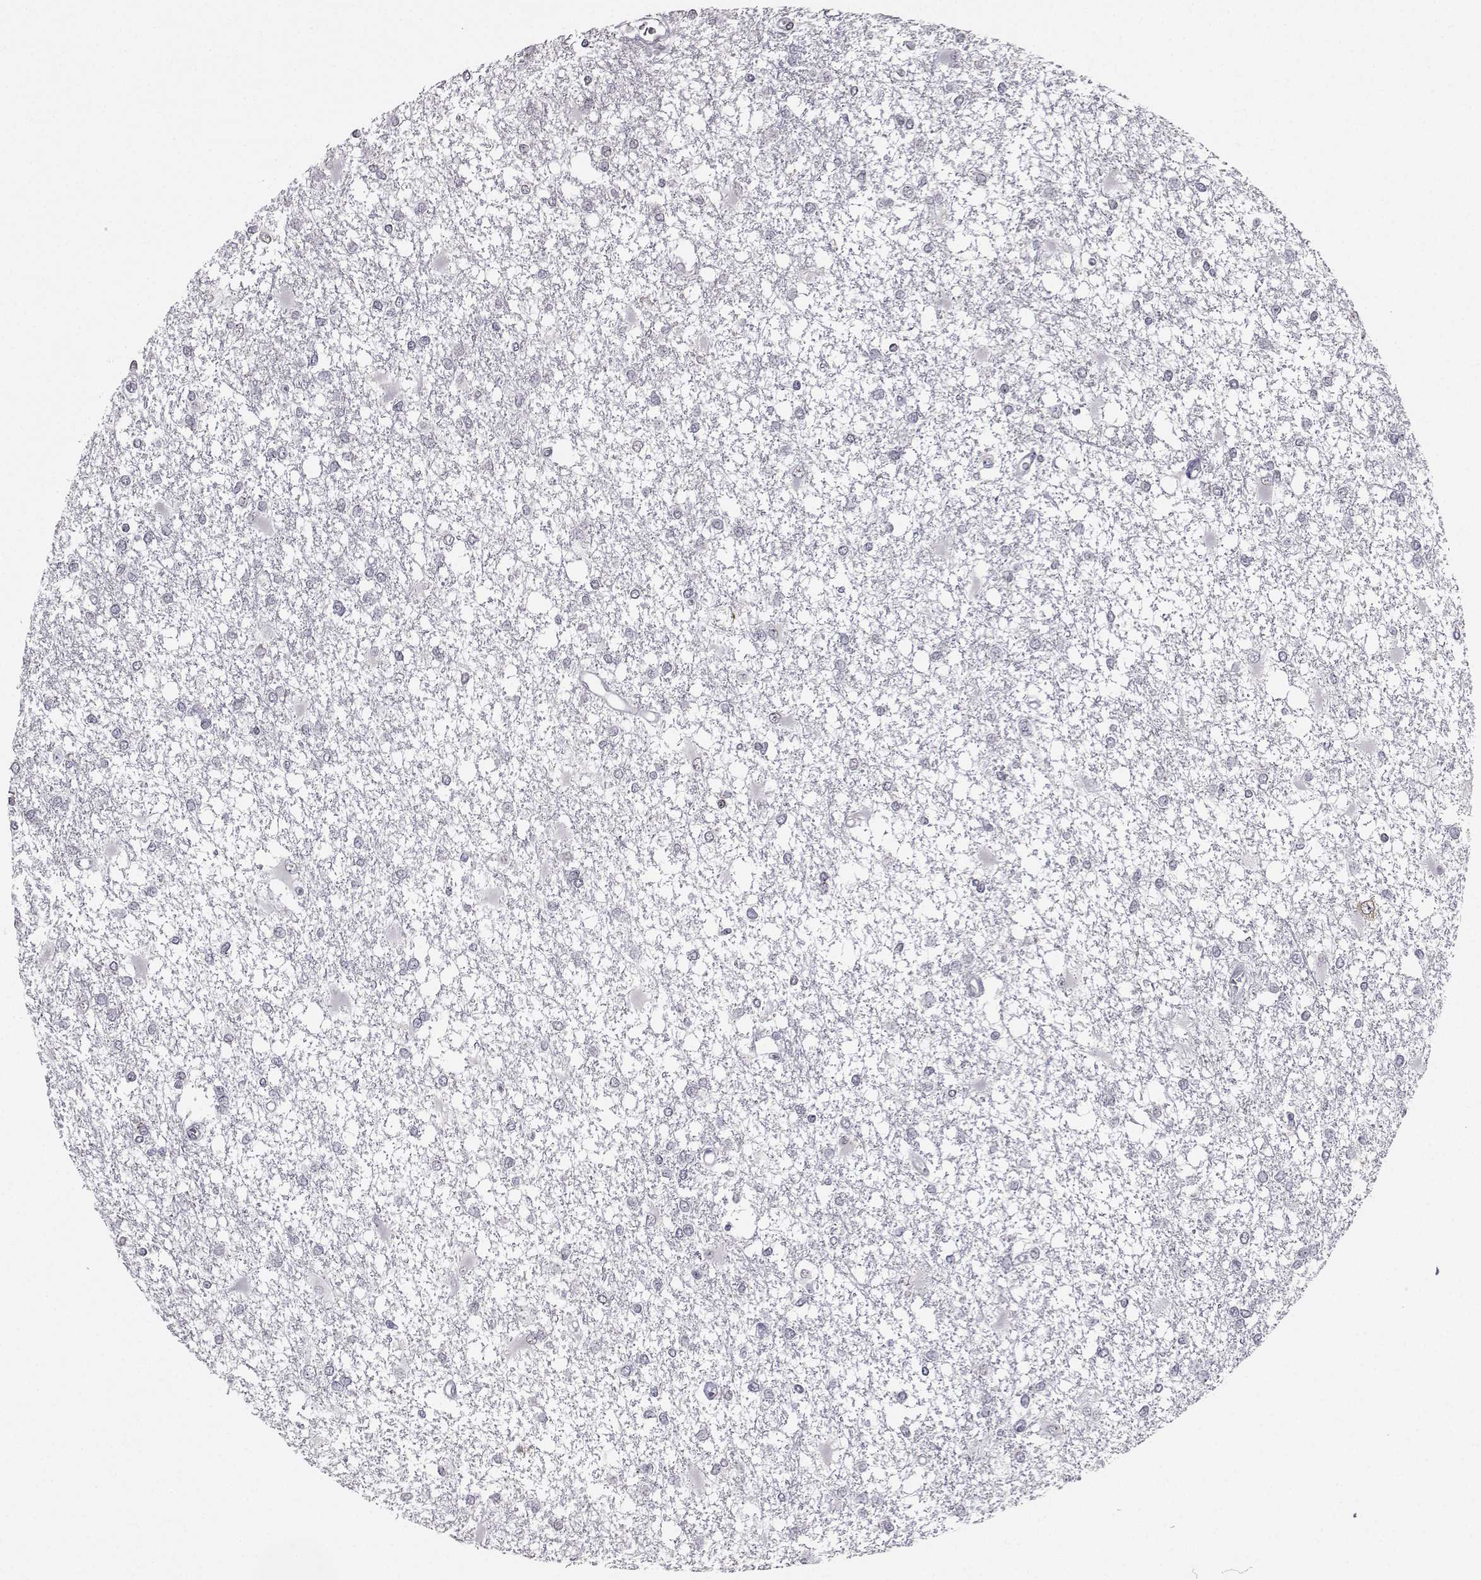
{"staining": {"intensity": "negative", "quantity": "none", "location": "none"}, "tissue": "glioma", "cell_type": "Tumor cells", "image_type": "cancer", "snomed": [{"axis": "morphology", "description": "Glioma, malignant, High grade"}, {"axis": "topography", "description": "Cerebral cortex"}], "caption": "Image shows no significant protein positivity in tumor cells of glioma. (DAB immunohistochemistry (IHC) with hematoxylin counter stain).", "gene": "PCP4L1", "patient": {"sex": "male", "age": 79}}